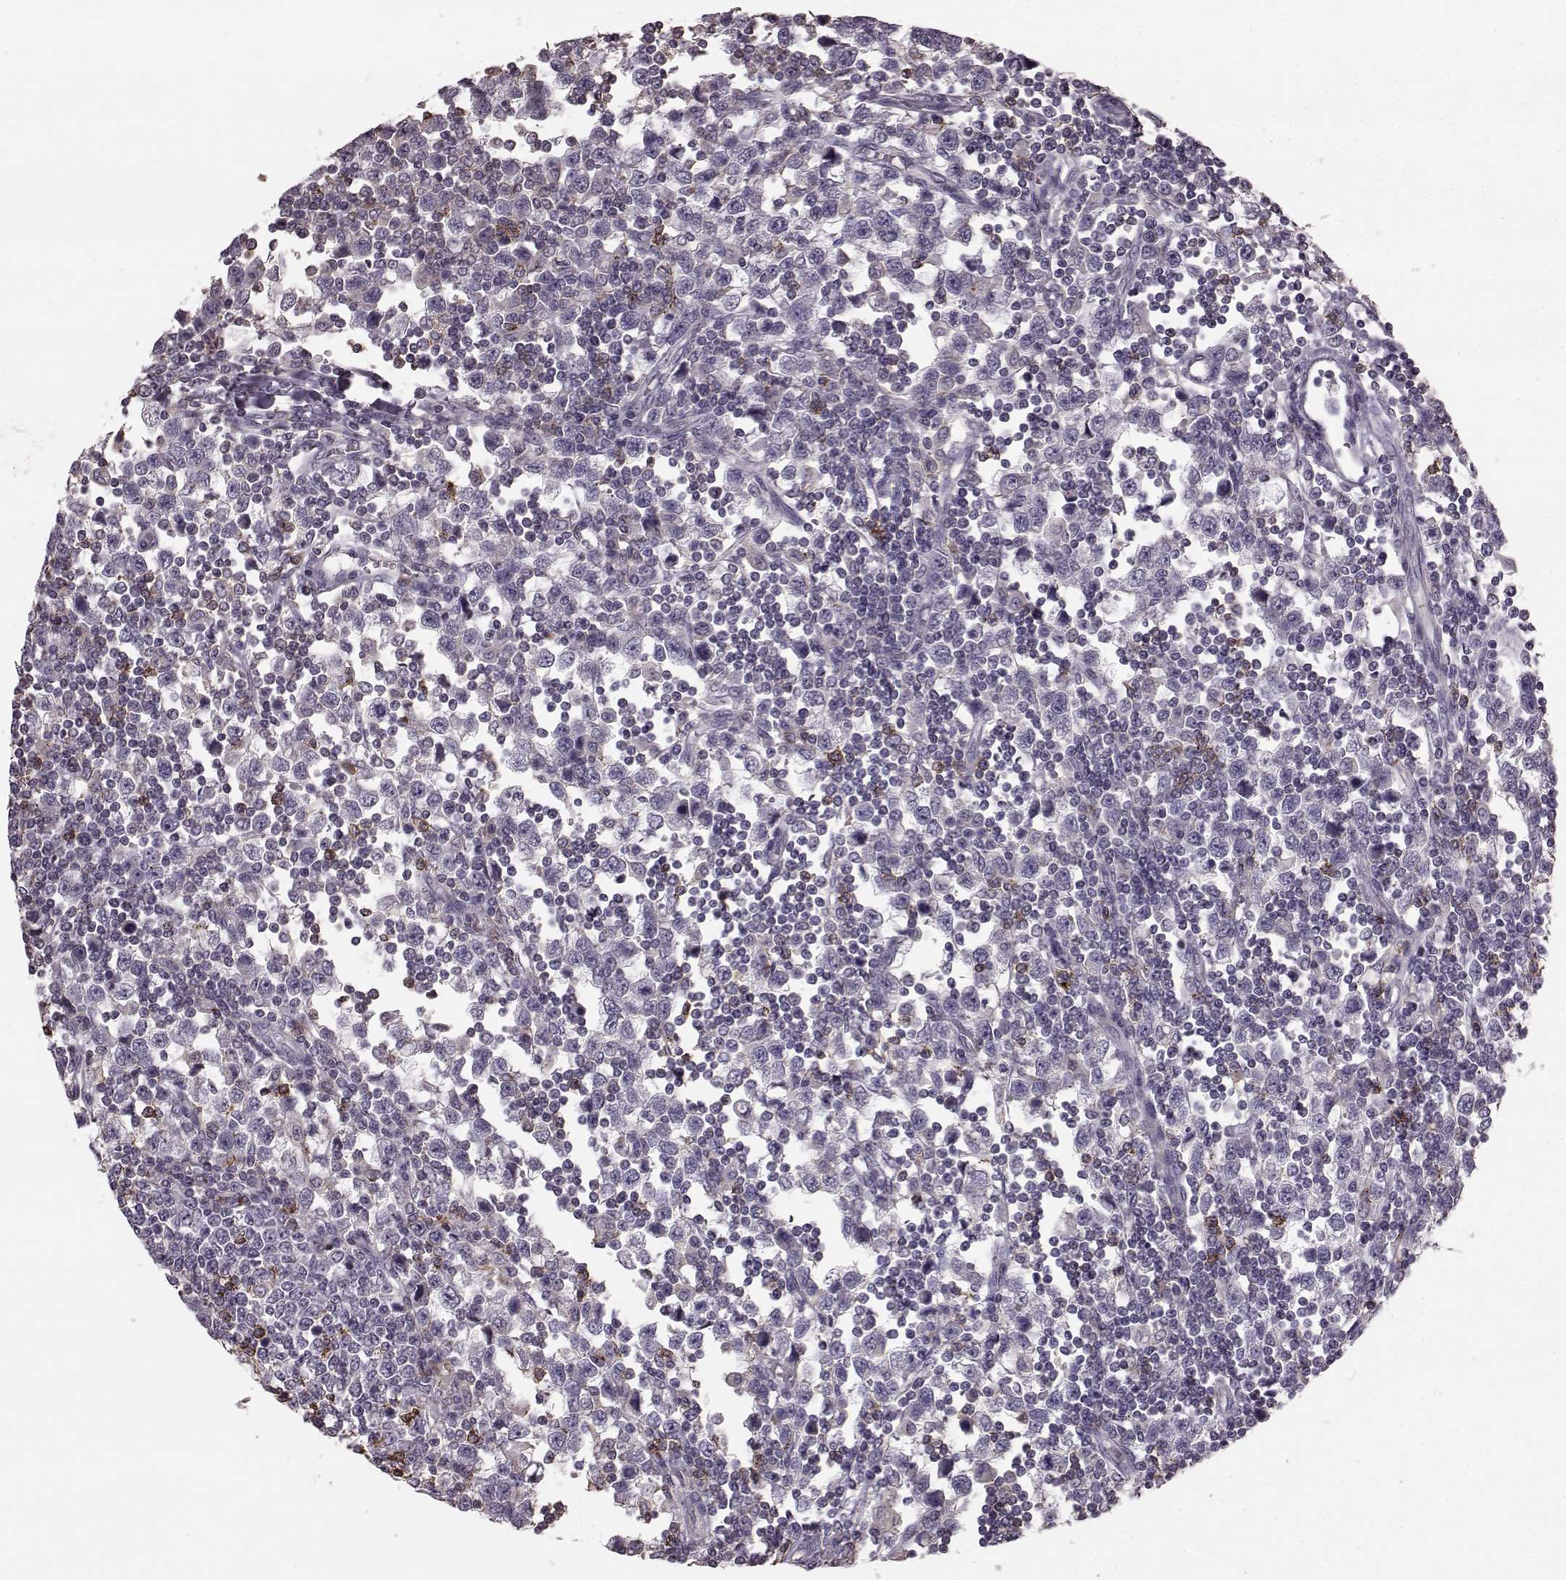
{"staining": {"intensity": "negative", "quantity": "none", "location": "none"}, "tissue": "testis cancer", "cell_type": "Tumor cells", "image_type": "cancer", "snomed": [{"axis": "morphology", "description": "Seminoma, NOS"}, {"axis": "topography", "description": "Testis"}], "caption": "Immunohistochemical staining of human testis cancer (seminoma) shows no significant staining in tumor cells.", "gene": "PDCD1", "patient": {"sex": "male", "age": 34}}